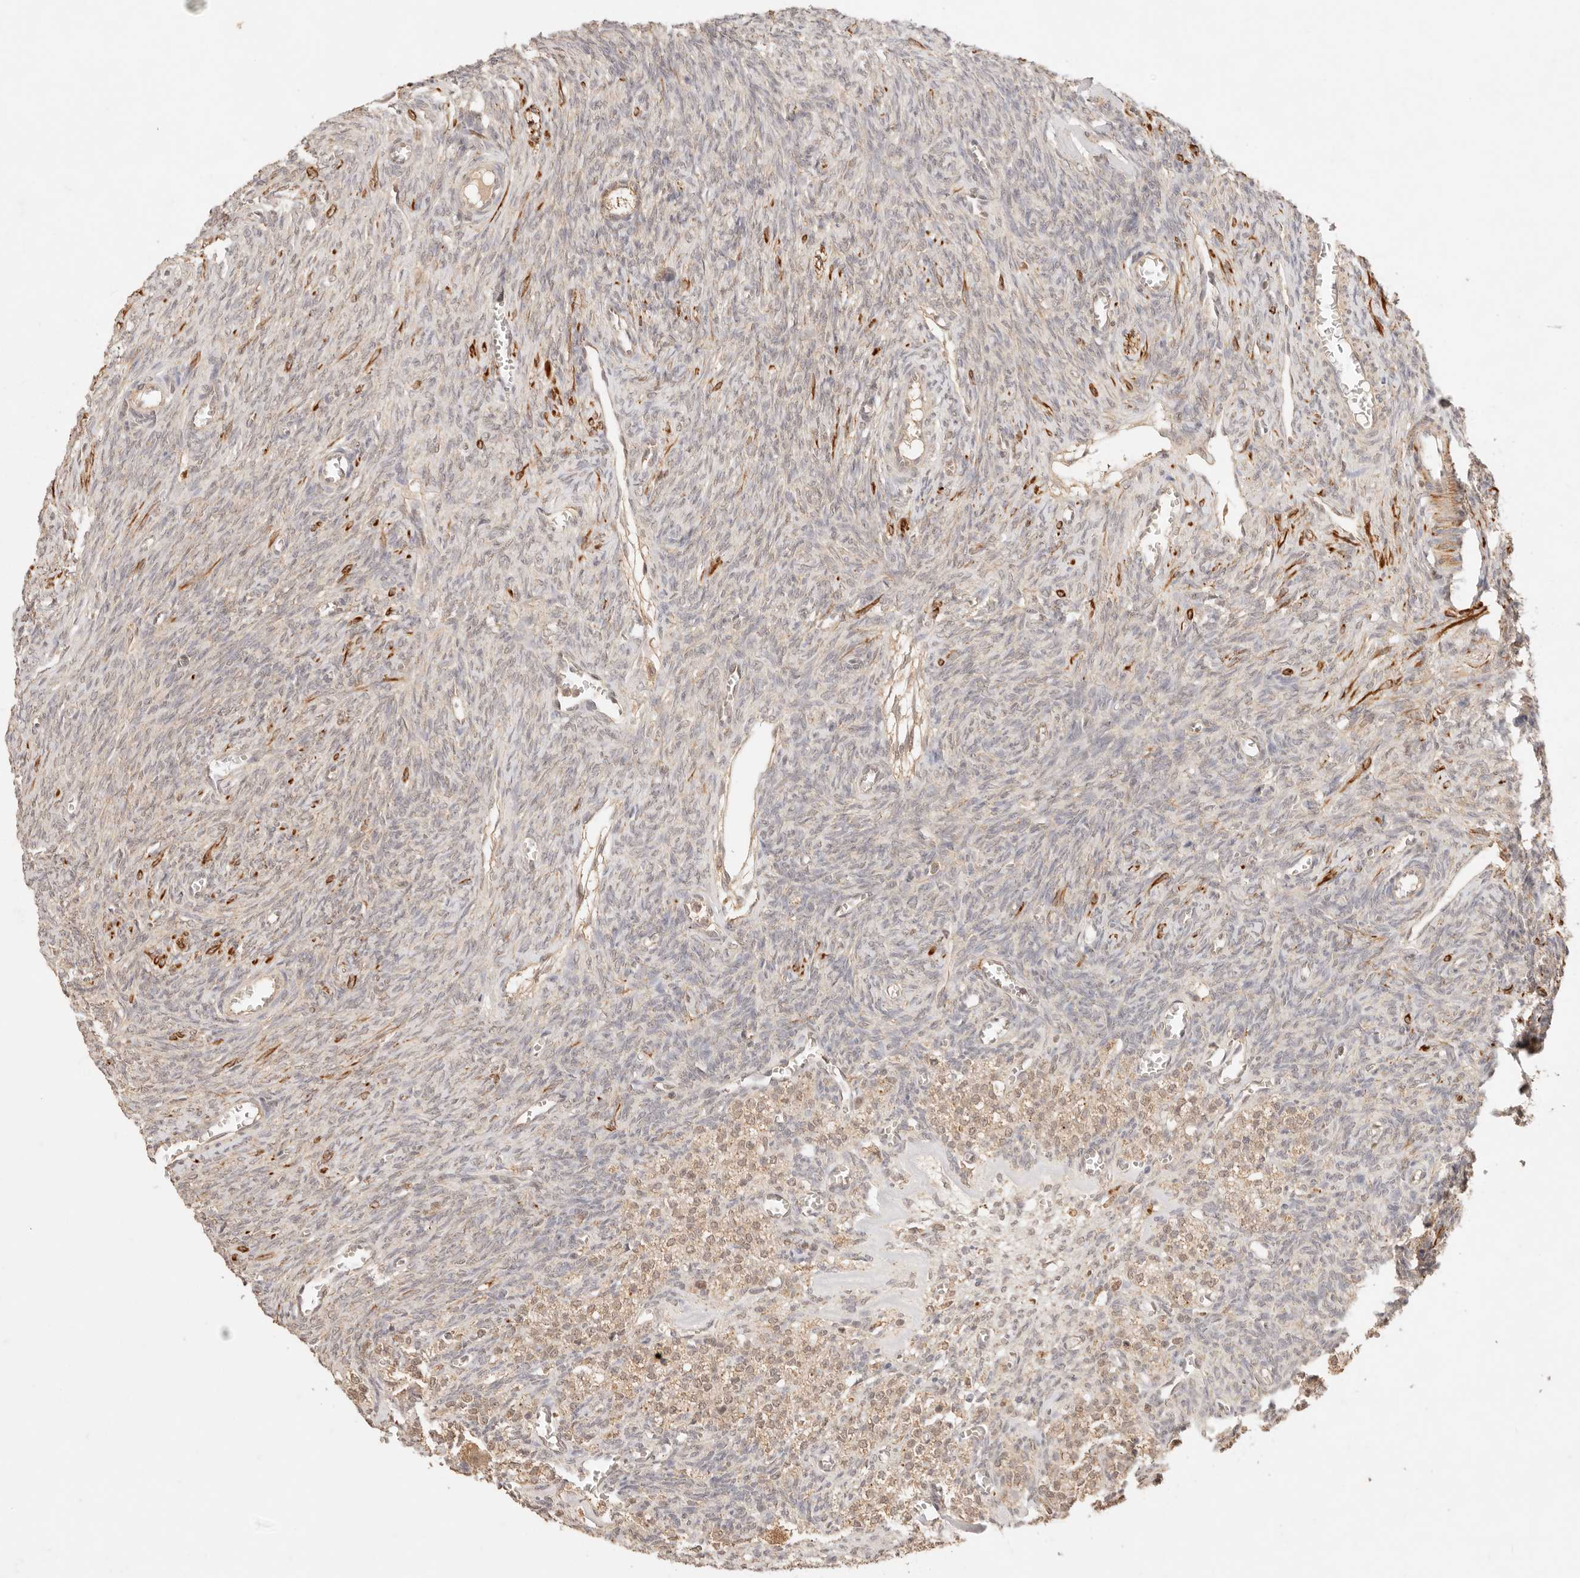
{"staining": {"intensity": "weak", "quantity": "25%-75%", "location": "cytoplasmic/membranous,nuclear"}, "tissue": "ovary", "cell_type": "Ovarian stroma cells", "image_type": "normal", "snomed": [{"axis": "morphology", "description": "Normal tissue, NOS"}, {"axis": "topography", "description": "Ovary"}], "caption": "This is a histology image of IHC staining of benign ovary, which shows weak expression in the cytoplasmic/membranous,nuclear of ovarian stroma cells.", "gene": "TRIM11", "patient": {"sex": "female", "age": 27}}